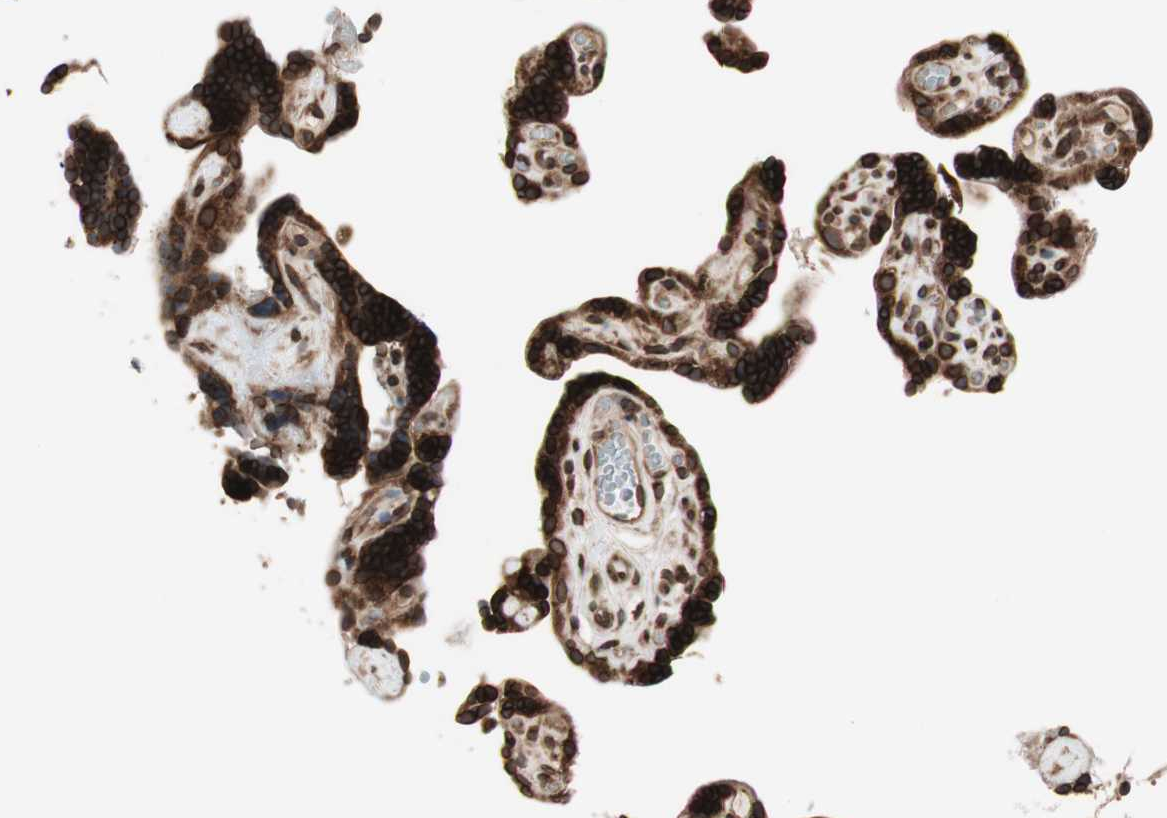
{"staining": {"intensity": "strong", "quantity": ">75%", "location": "cytoplasmic/membranous,nuclear"}, "tissue": "placenta", "cell_type": "Trophoblastic cells", "image_type": "normal", "snomed": [{"axis": "morphology", "description": "Normal tissue, NOS"}, {"axis": "topography", "description": "Placenta"}], "caption": "Brown immunohistochemical staining in normal placenta demonstrates strong cytoplasmic/membranous,nuclear positivity in approximately >75% of trophoblastic cells.", "gene": "NUP62", "patient": {"sex": "female", "age": 30}}